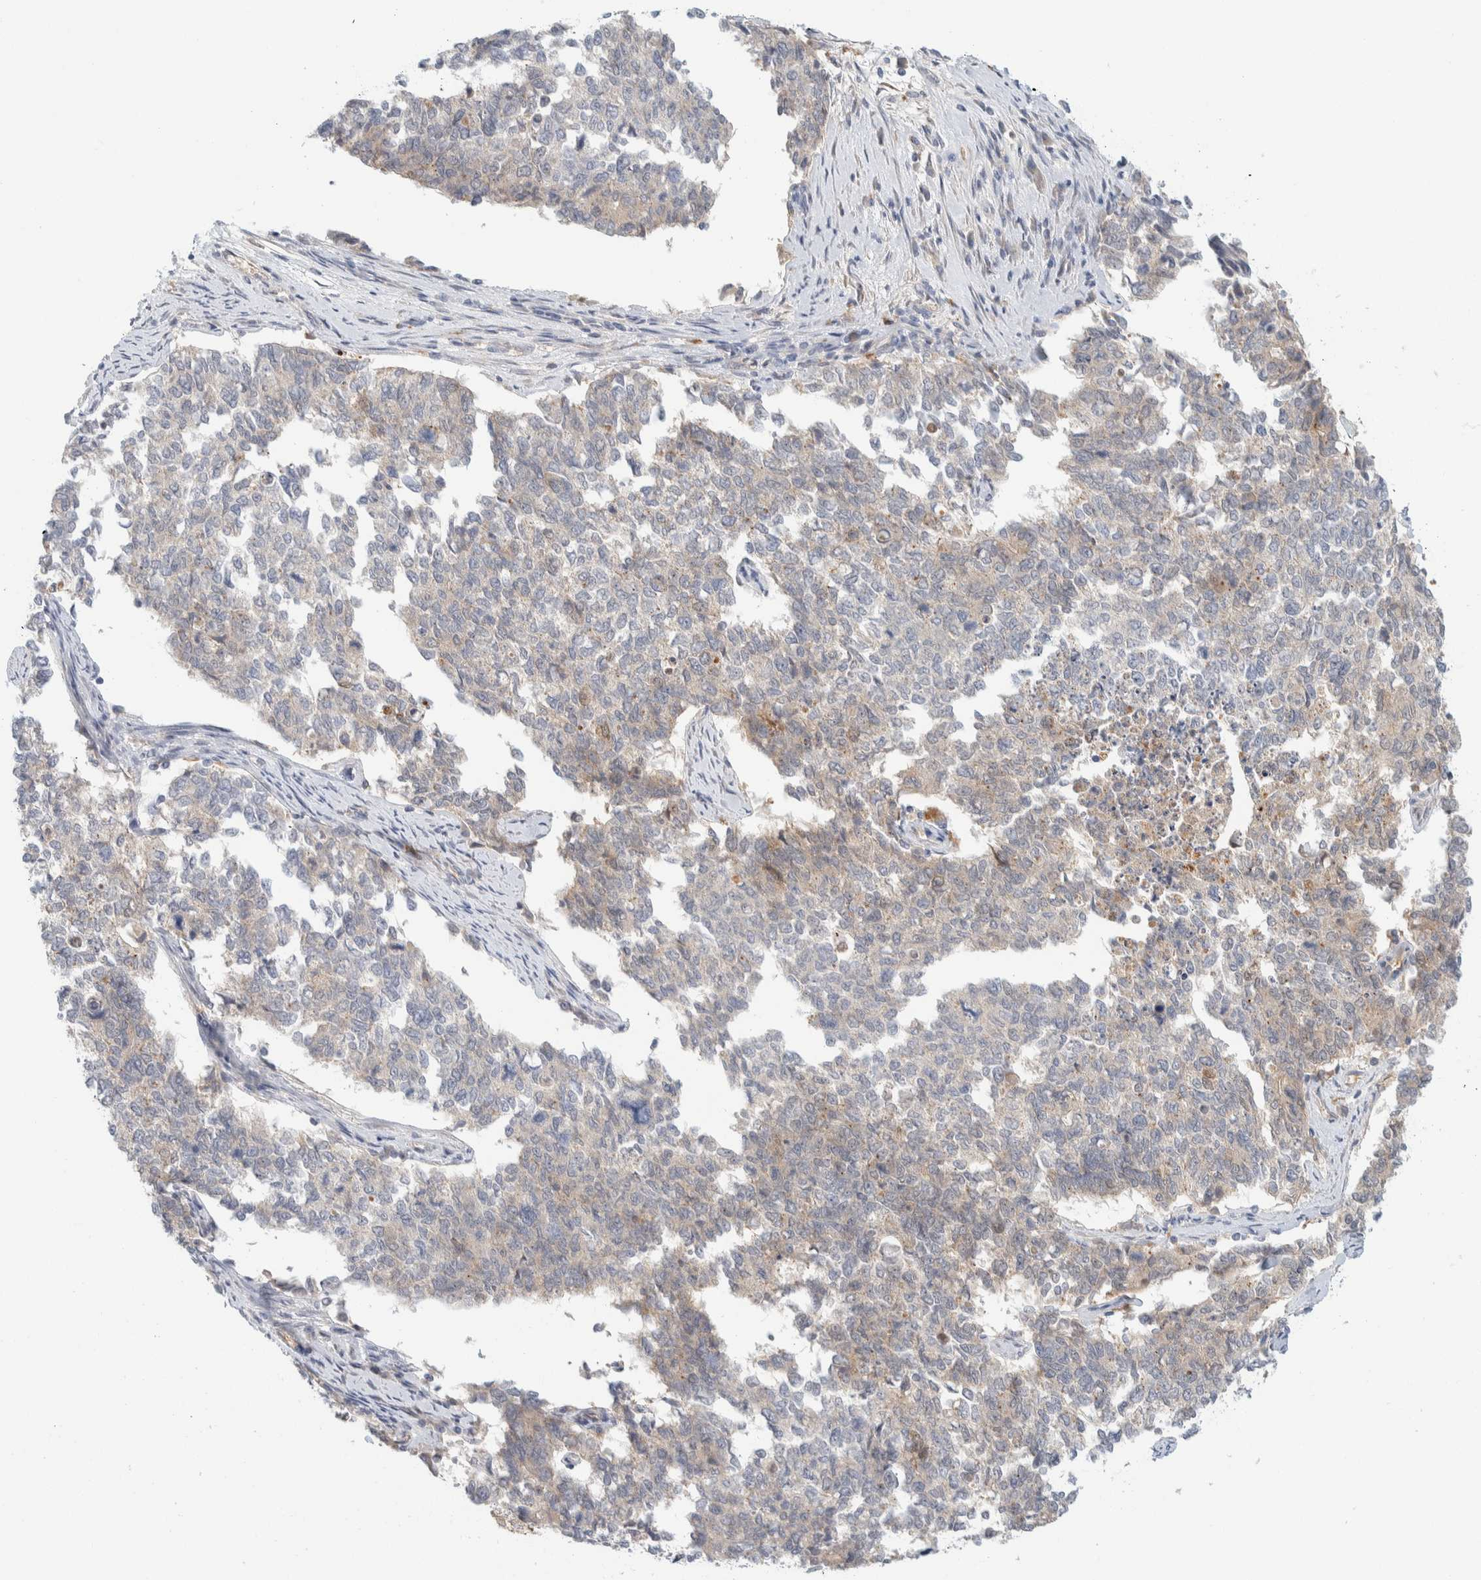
{"staining": {"intensity": "negative", "quantity": "none", "location": "none"}, "tissue": "cervical cancer", "cell_type": "Tumor cells", "image_type": "cancer", "snomed": [{"axis": "morphology", "description": "Squamous cell carcinoma, NOS"}, {"axis": "topography", "description": "Cervix"}], "caption": "DAB immunohistochemical staining of human cervical cancer (squamous cell carcinoma) shows no significant positivity in tumor cells.", "gene": "GCLM", "patient": {"sex": "female", "age": 63}}